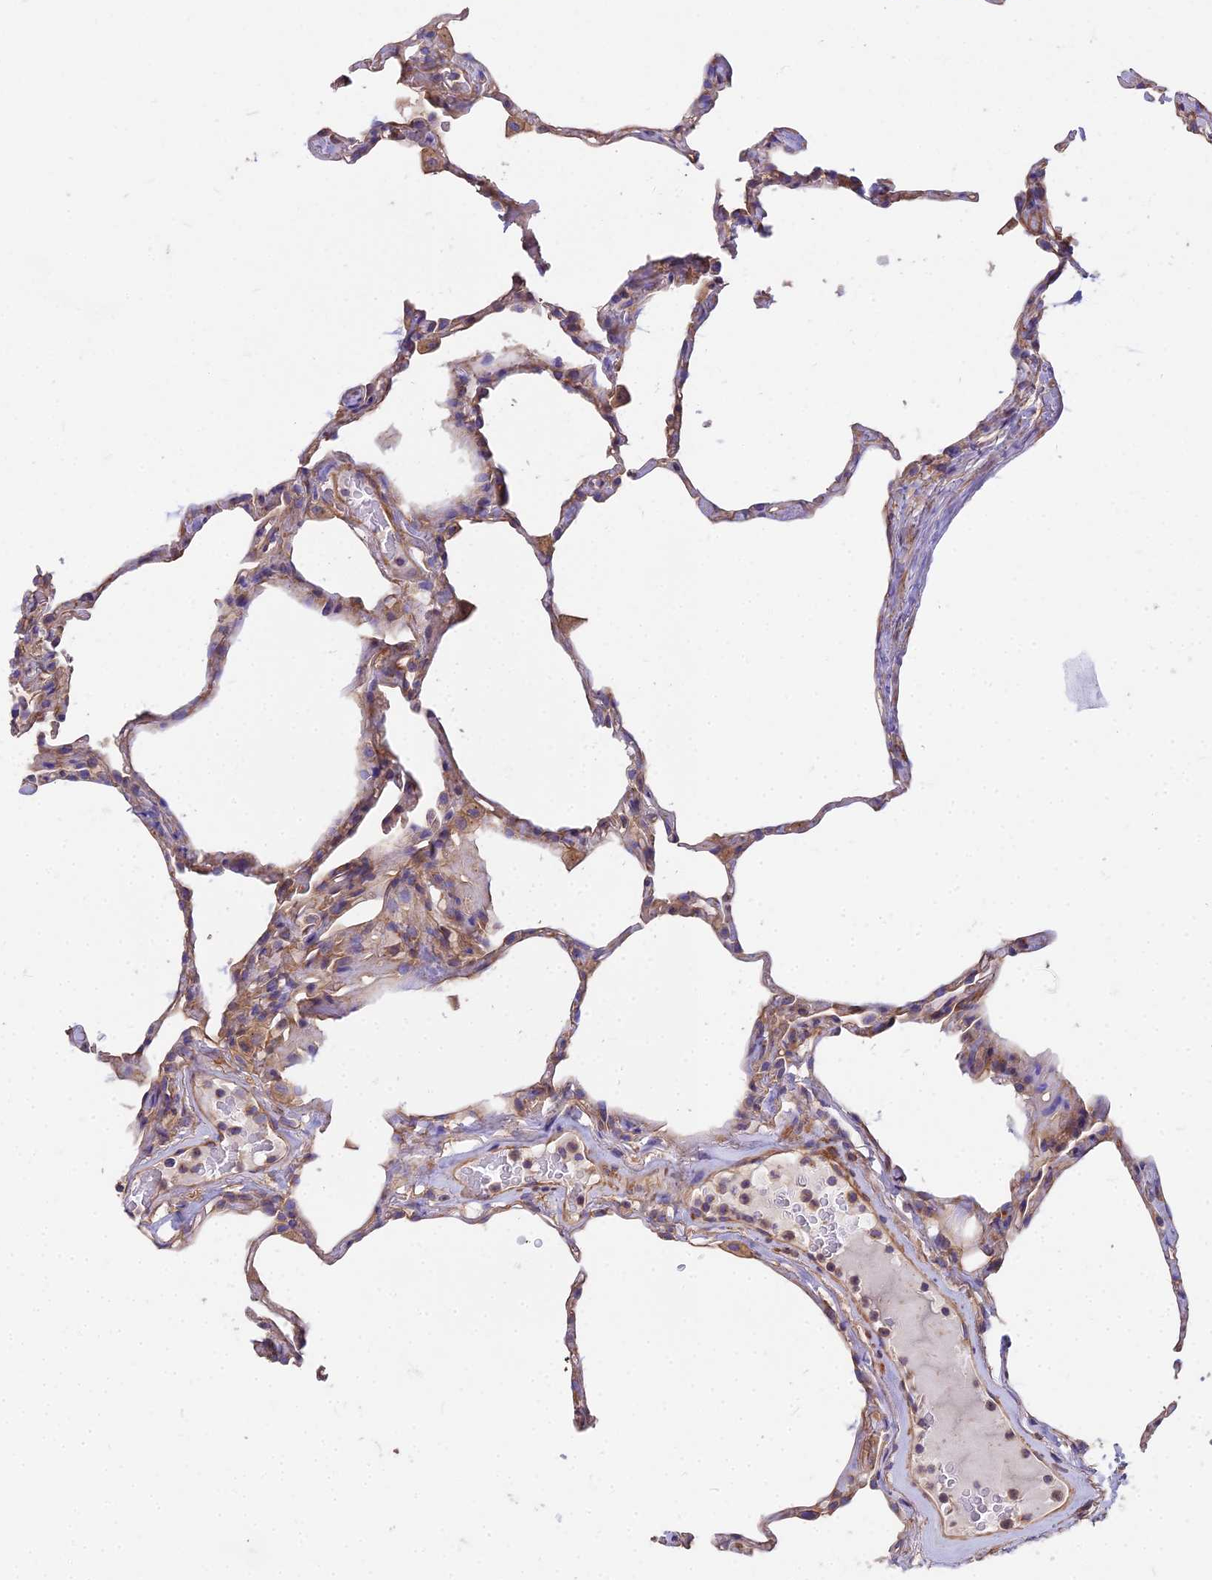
{"staining": {"intensity": "moderate", "quantity": "25%-75%", "location": "cytoplasmic/membranous"}, "tissue": "lung", "cell_type": "Alveolar cells", "image_type": "normal", "snomed": [{"axis": "morphology", "description": "Normal tissue, NOS"}, {"axis": "topography", "description": "Lung"}], "caption": "Approximately 25%-75% of alveolar cells in benign human lung show moderate cytoplasmic/membranous protein staining as visualized by brown immunohistochemical staining.", "gene": "DCTN3", "patient": {"sex": "male", "age": 65}}